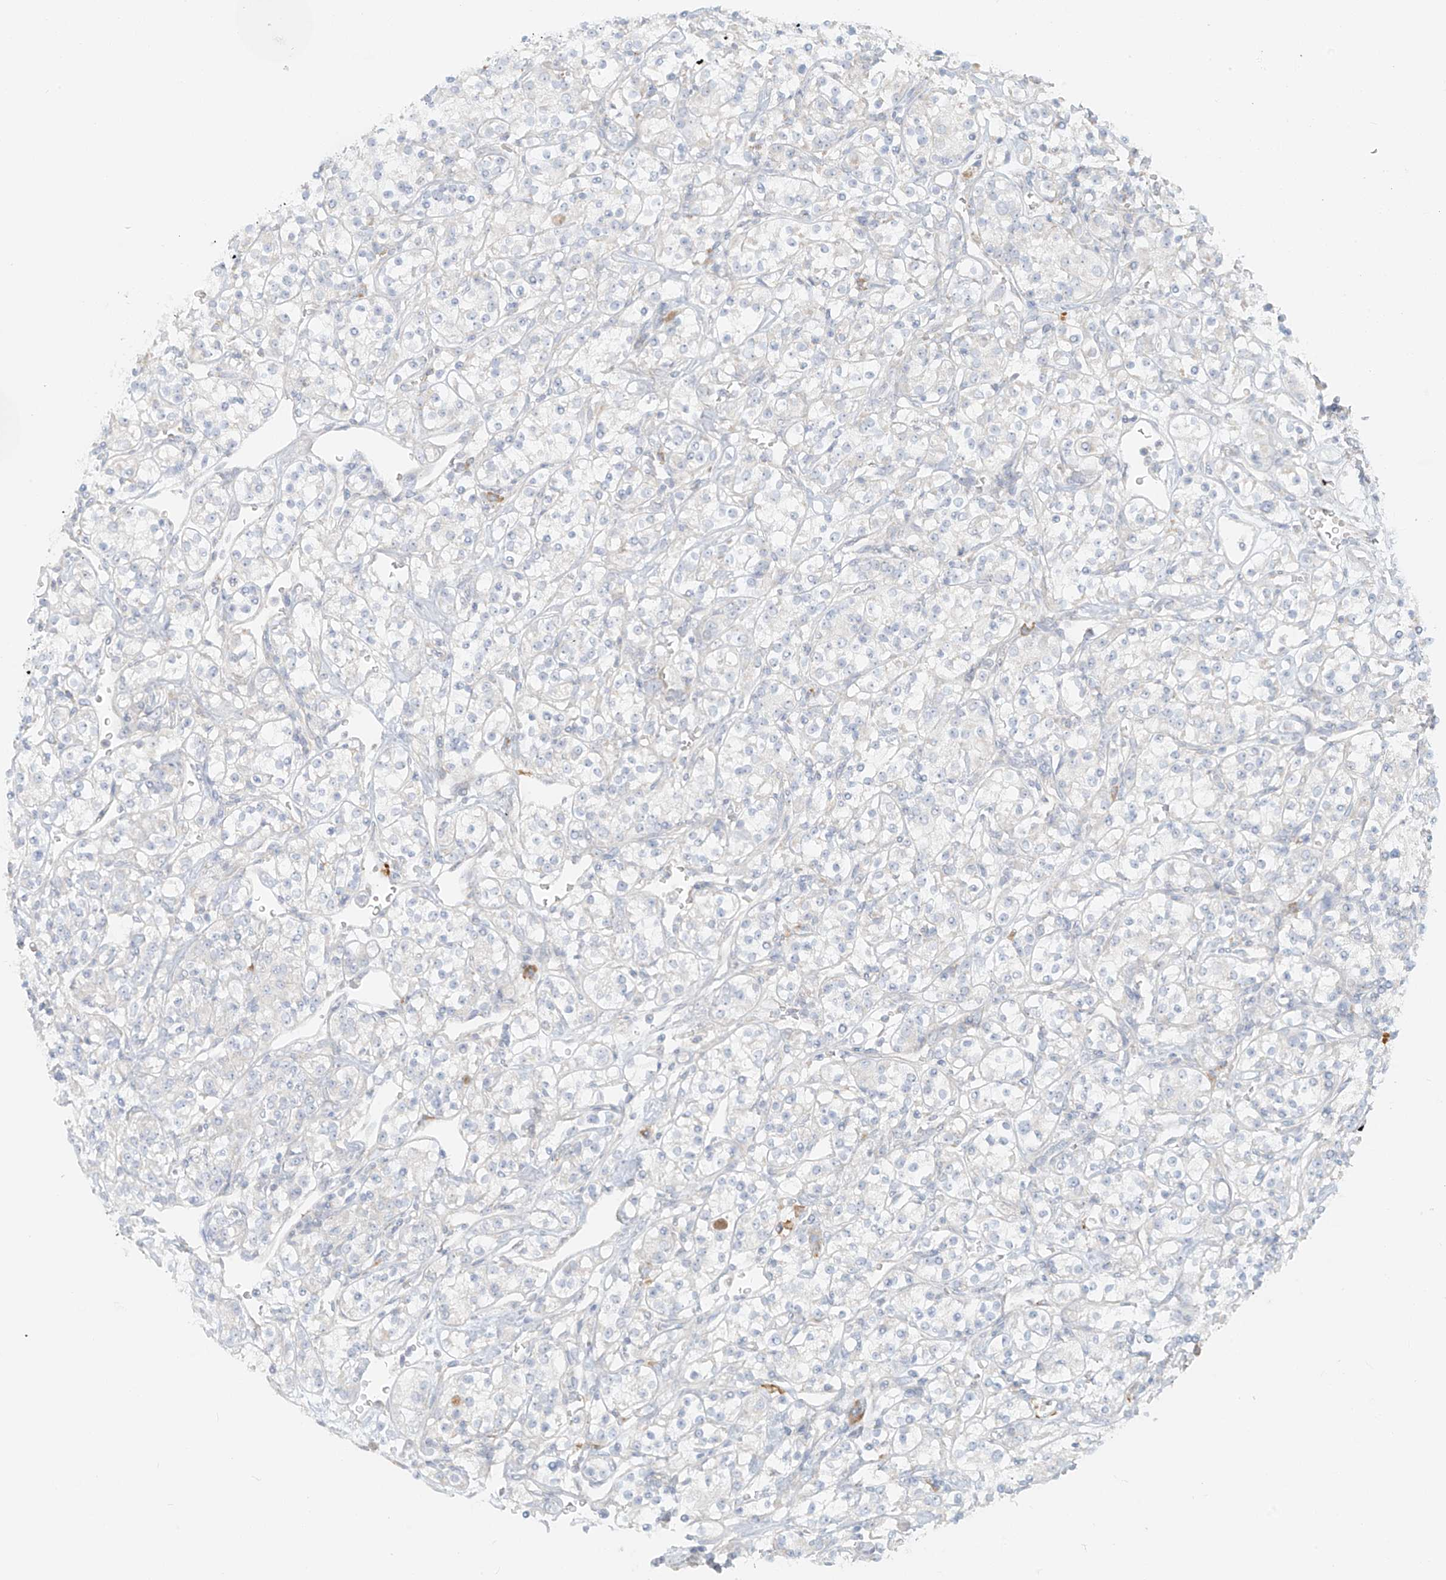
{"staining": {"intensity": "negative", "quantity": "none", "location": "none"}, "tissue": "renal cancer", "cell_type": "Tumor cells", "image_type": "cancer", "snomed": [{"axis": "morphology", "description": "Adenocarcinoma, NOS"}, {"axis": "topography", "description": "Kidney"}], "caption": "Renal adenocarcinoma stained for a protein using immunohistochemistry exhibits no staining tumor cells.", "gene": "UST", "patient": {"sex": "male", "age": 77}}